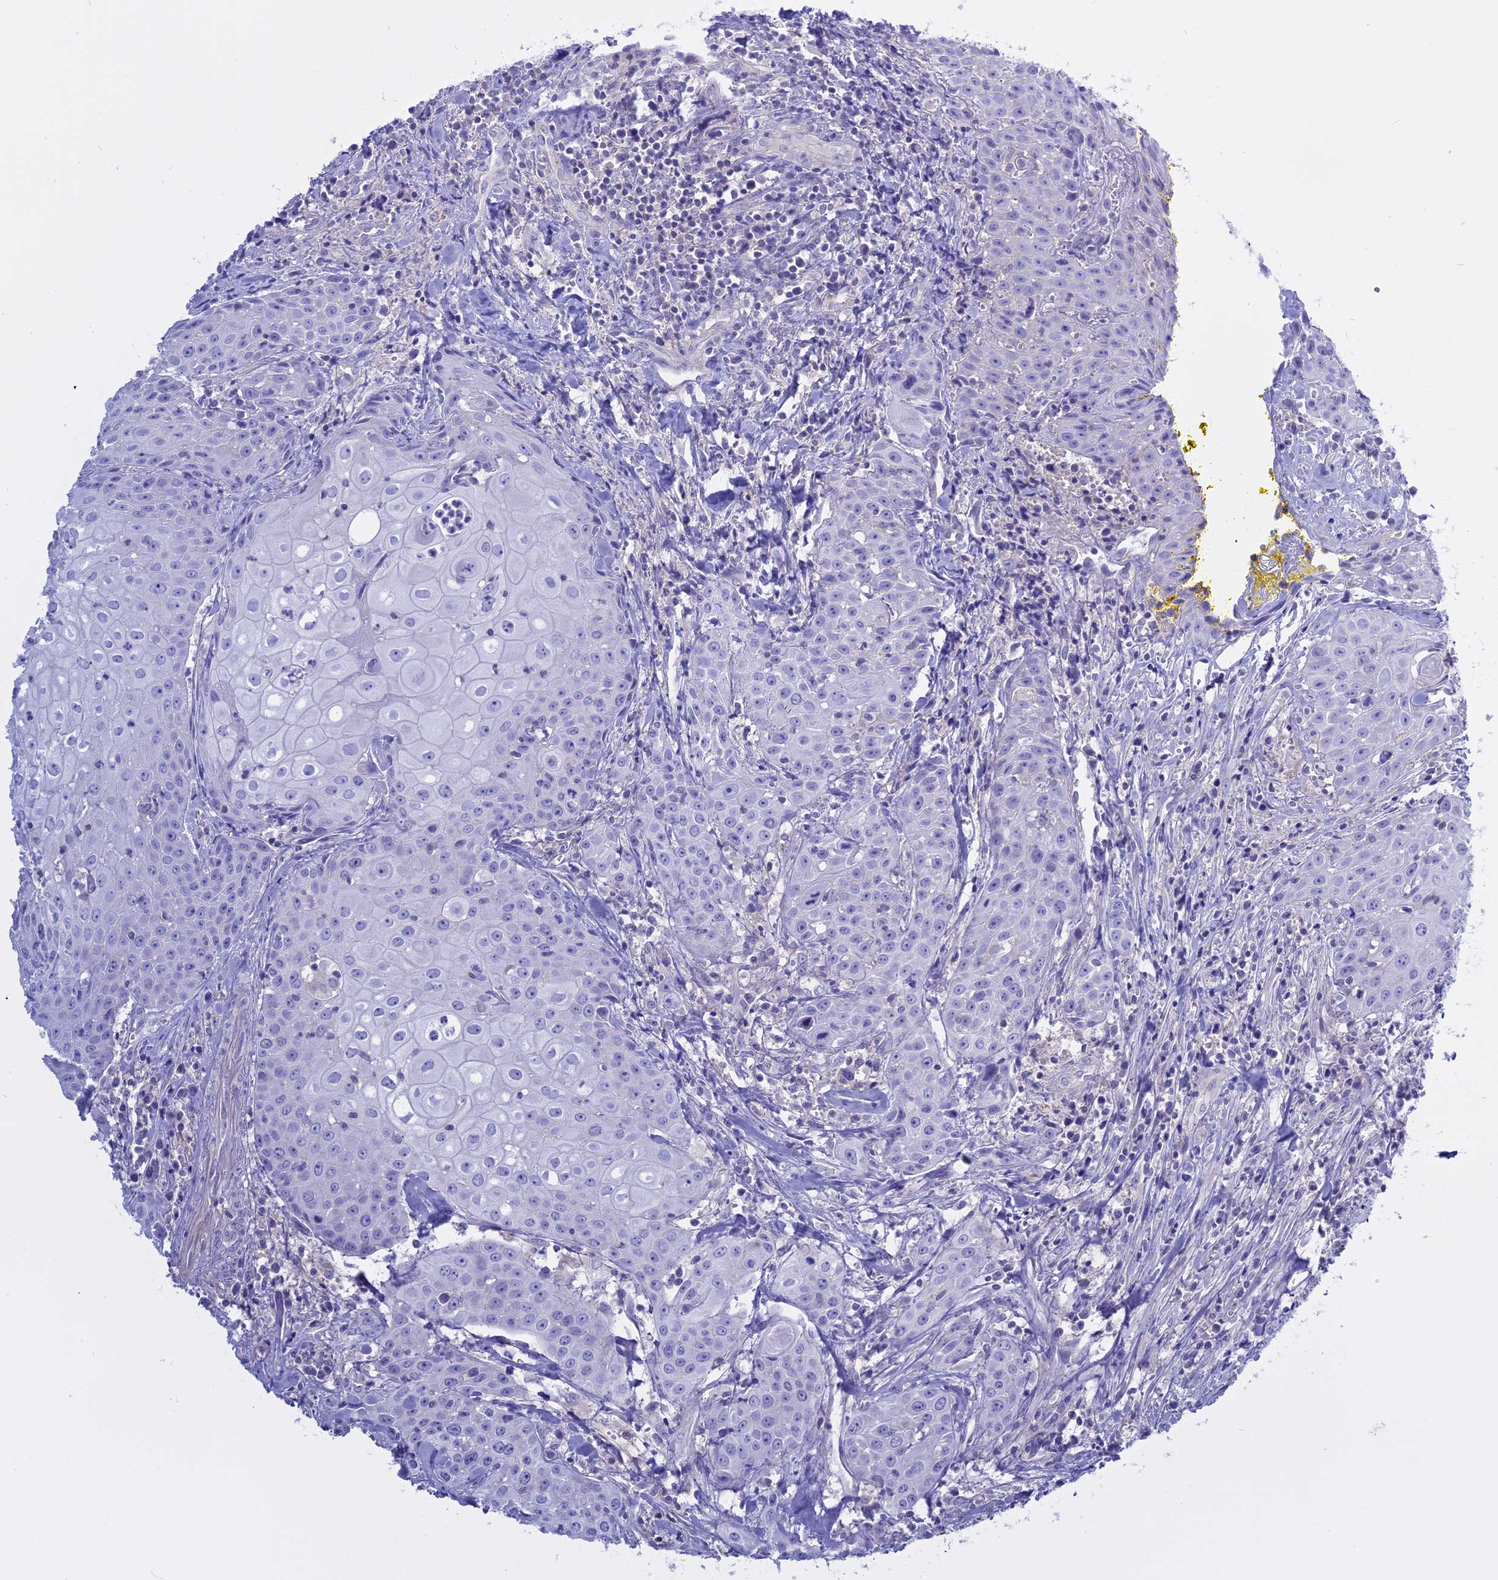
{"staining": {"intensity": "negative", "quantity": "none", "location": "none"}, "tissue": "head and neck cancer", "cell_type": "Tumor cells", "image_type": "cancer", "snomed": [{"axis": "morphology", "description": "Squamous cell carcinoma, NOS"}, {"axis": "topography", "description": "Oral tissue"}, {"axis": "topography", "description": "Head-Neck"}], "caption": "This image is of head and neck squamous cell carcinoma stained with immunohistochemistry (IHC) to label a protein in brown with the nuclei are counter-stained blue. There is no expression in tumor cells. (Brightfield microscopy of DAB (3,3'-diaminobenzidine) immunohistochemistry at high magnification).", "gene": "AHCYL1", "patient": {"sex": "female", "age": 82}}